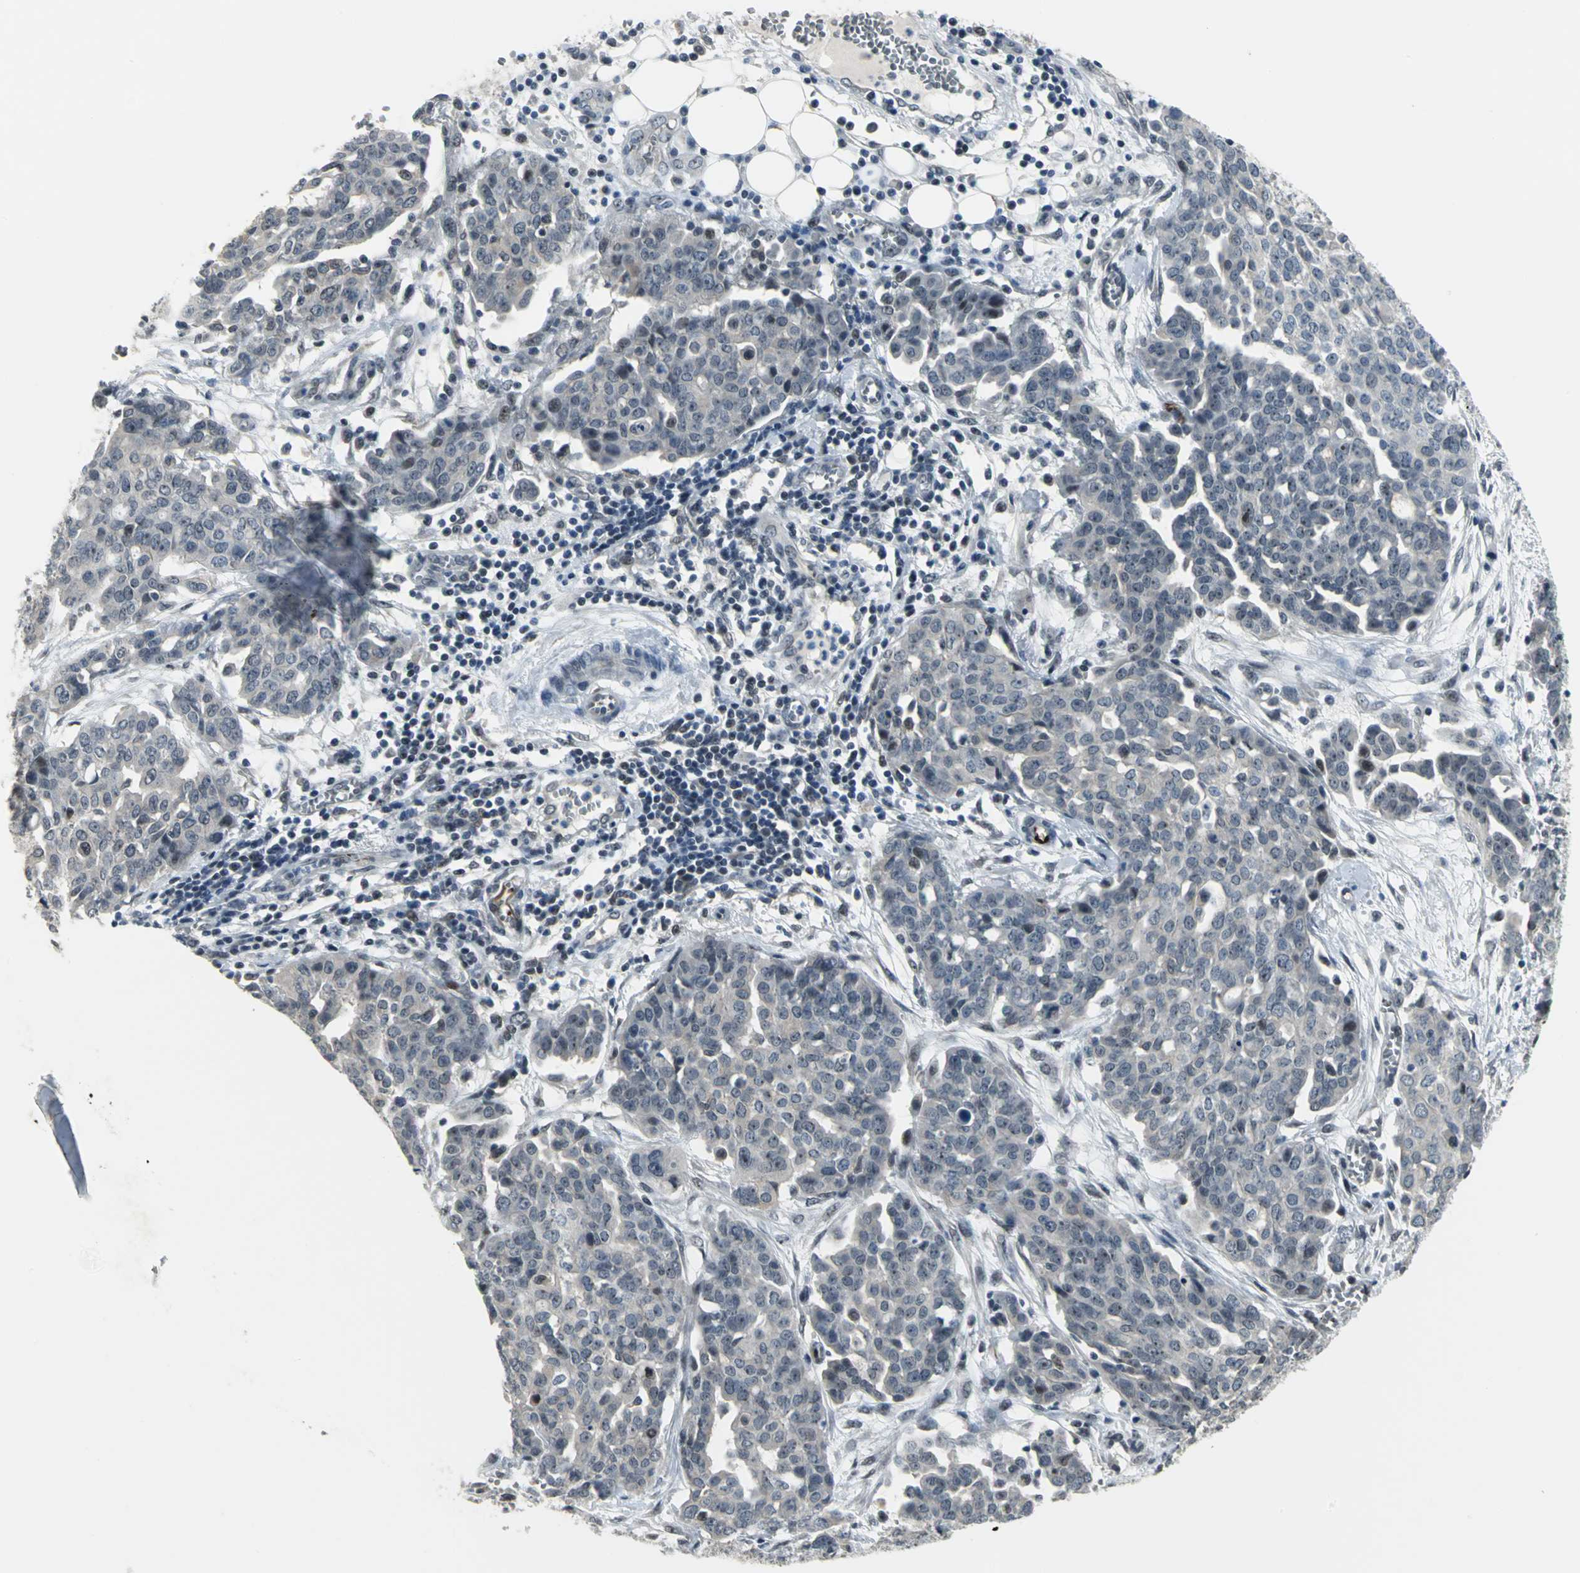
{"staining": {"intensity": "moderate", "quantity": "25%-75%", "location": "nuclear"}, "tissue": "ovarian cancer", "cell_type": "Tumor cells", "image_type": "cancer", "snomed": [{"axis": "morphology", "description": "Cystadenocarcinoma, serous, NOS"}, {"axis": "topography", "description": "Soft tissue"}, {"axis": "topography", "description": "Ovary"}], "caption": "The immunohistochemical stain highlights moderate nuclear staining in tumor cells of serous cystadenocarcinoma (ovarian) tissue.", "gene": "GLI3", "patient": {"sex": "female", "age": 57}}